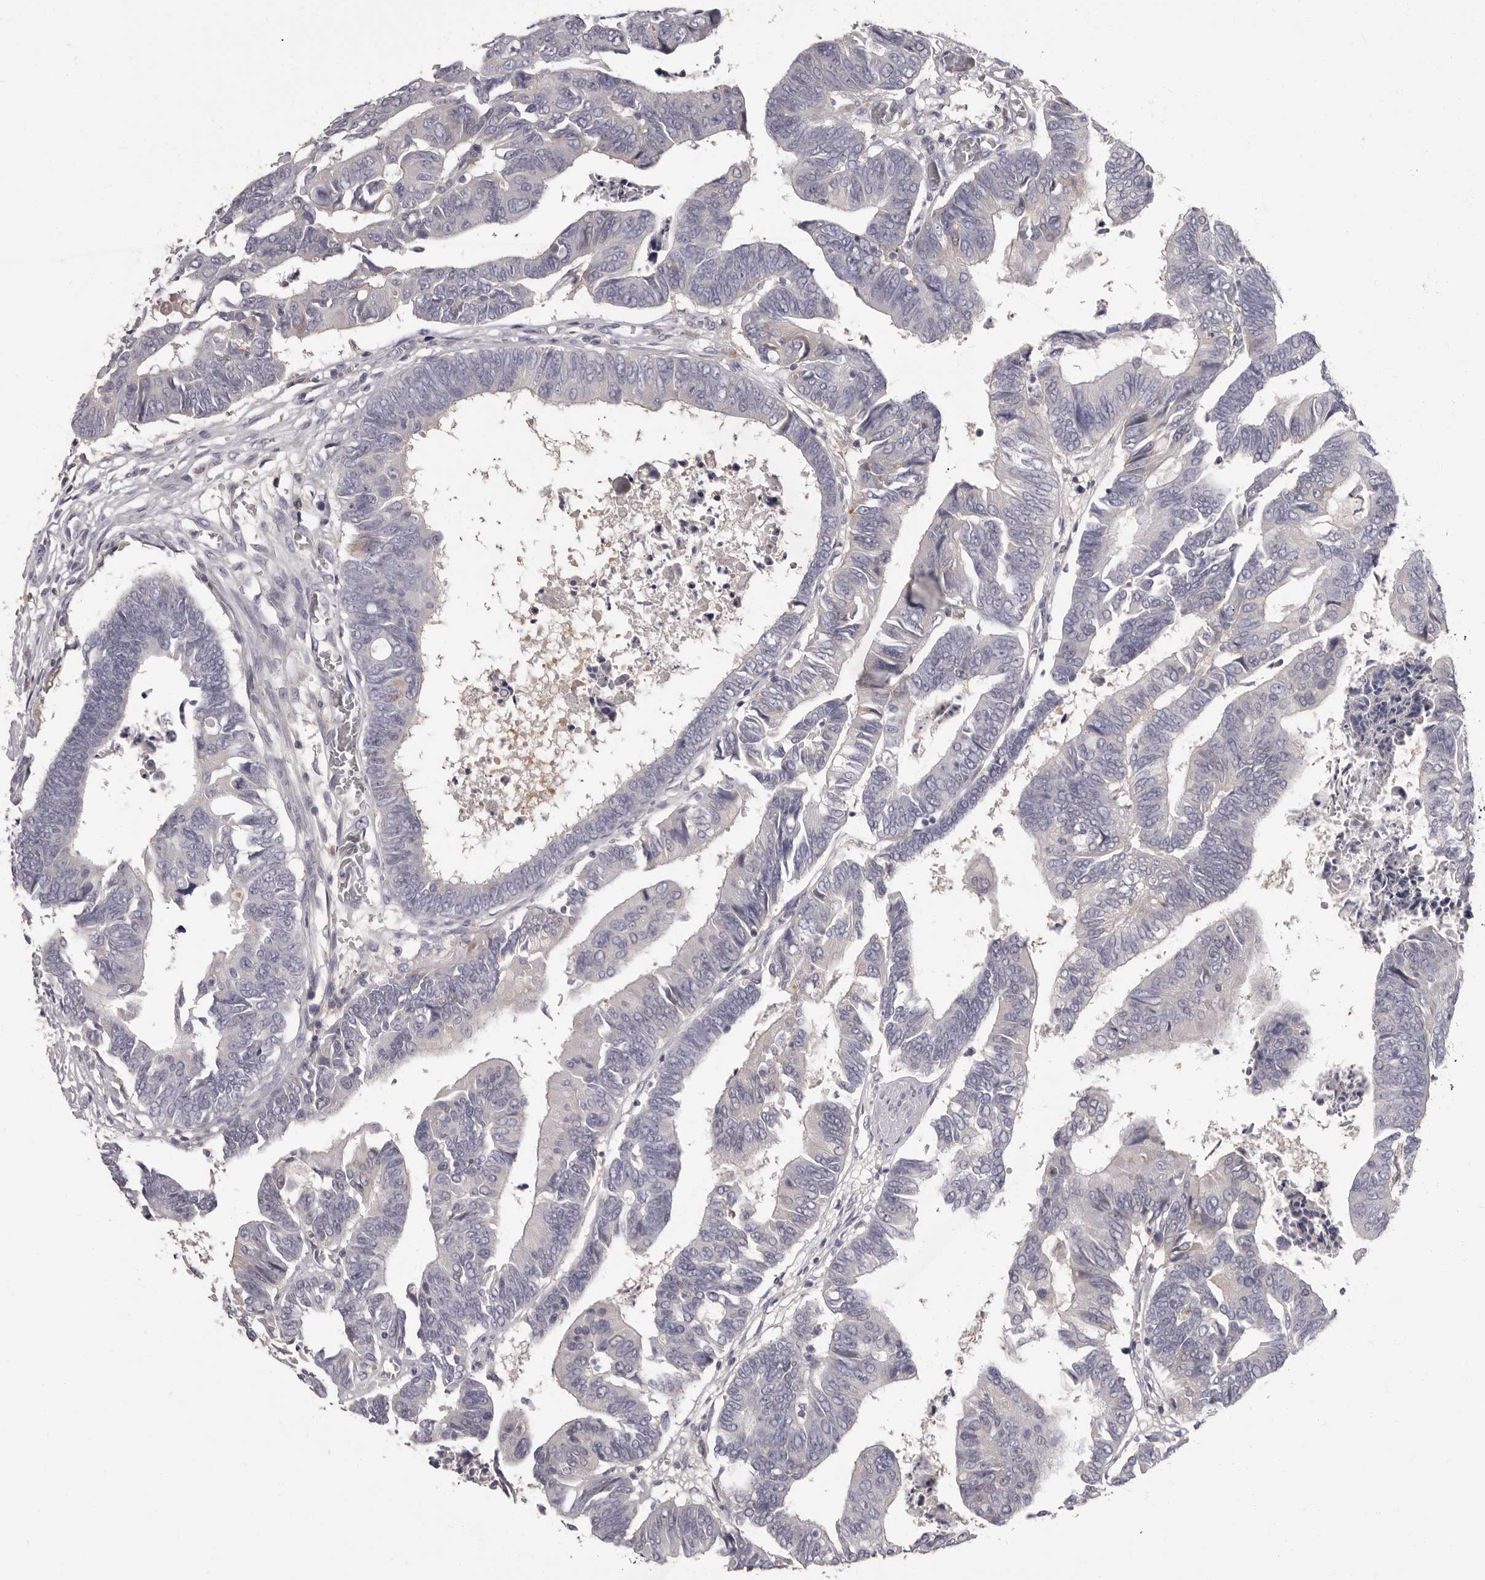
{"staining": {"intensity": "negative", "quantity": "none", "location": "none"}, "tissue": "colorectal cancer", "cell_type": "Tumor cells", "image_type": "cancer", "snomed": [{"axis": "morphology", "description": "Adenocarcinoma, NOS"}, {"axis": "topography", "description": "Rectum"}], "caption": "High power microscopy image of an immunohistochemistry histopathology image of colorectal cancer (adenocarcinoma), revealing no significant expression in tumor cells. (DAB immunohistochemistry, high magnification).", "gene": "APEH", "patient": {"sex": "female", "age": 65}}